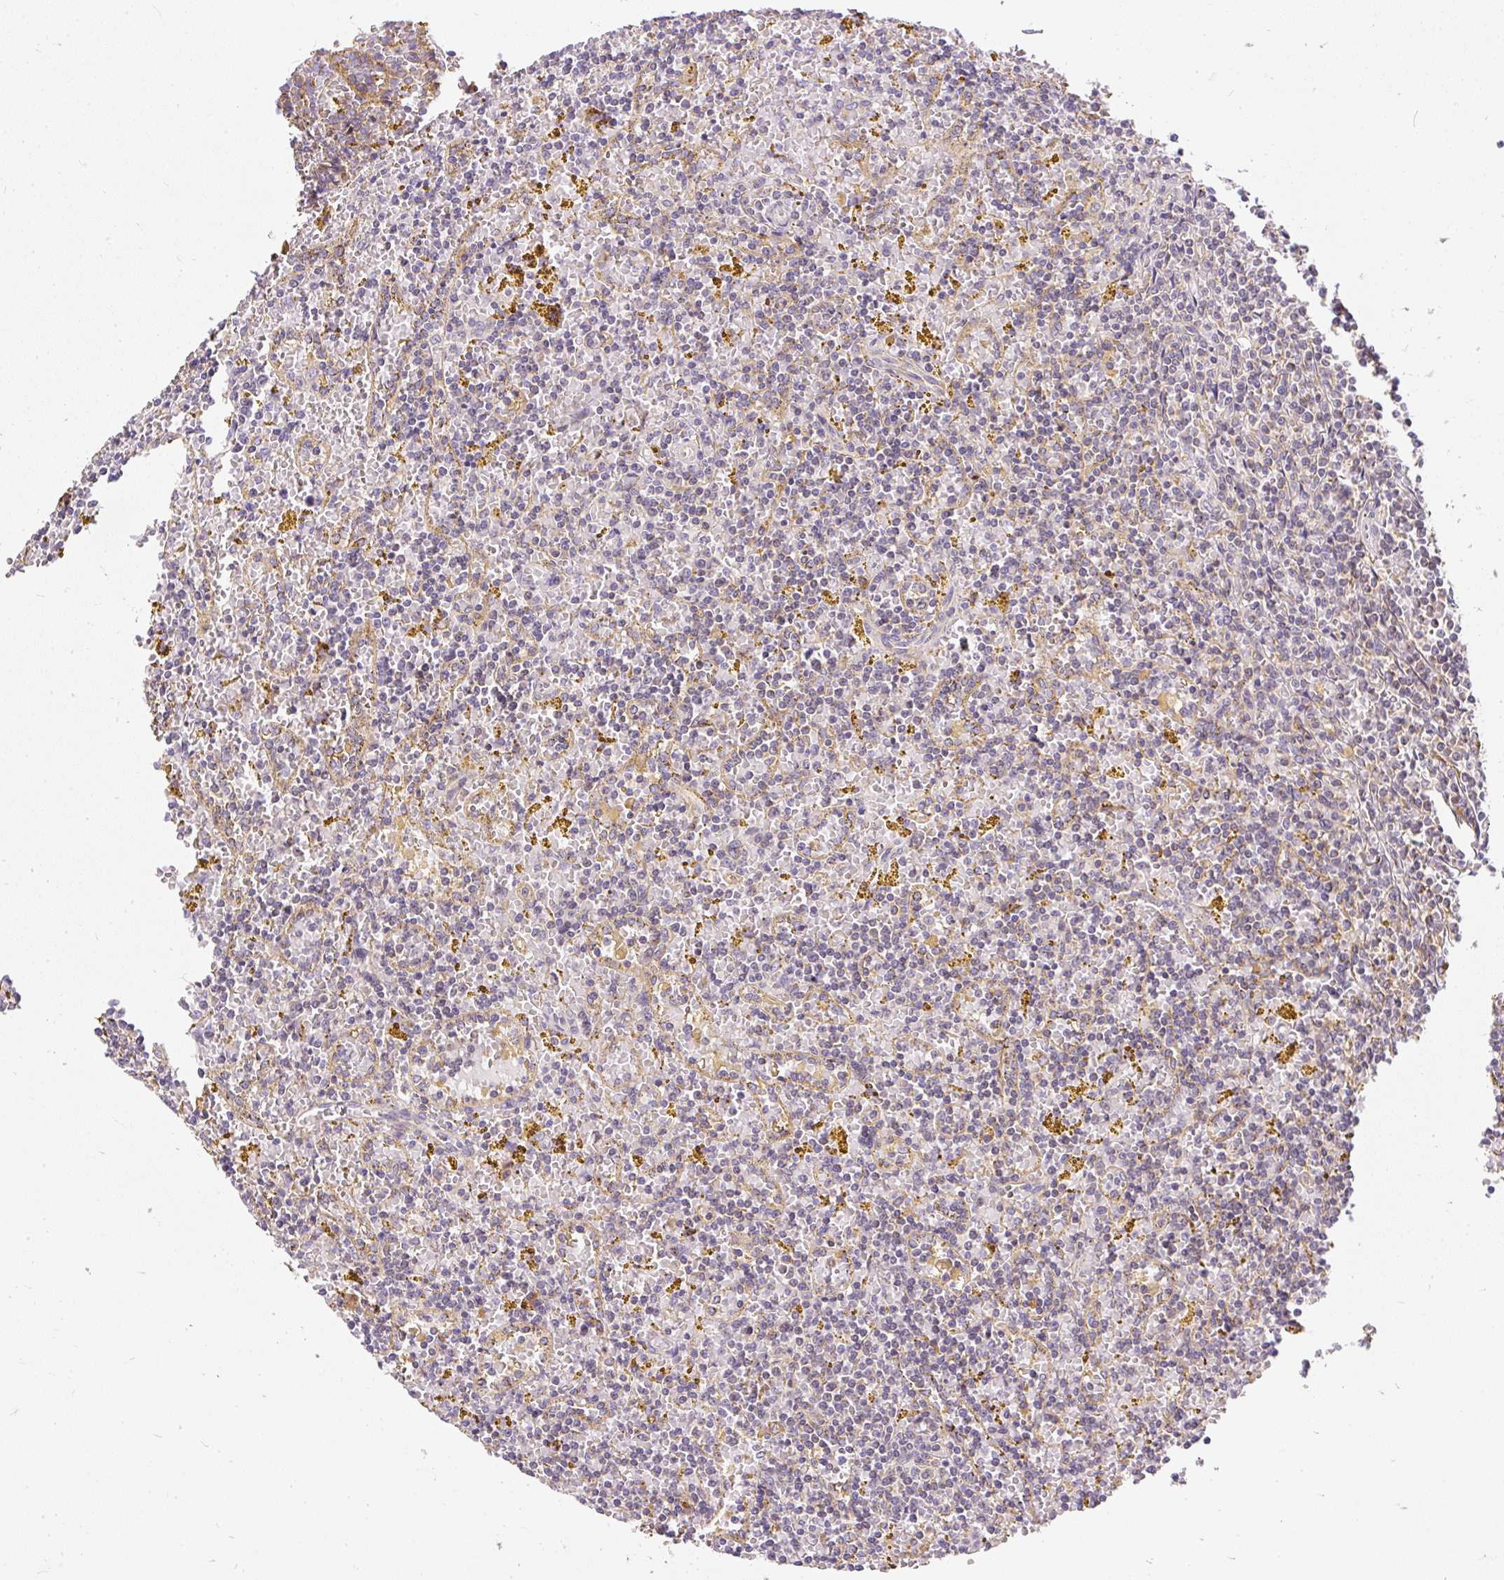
{"staining": {"intensity": "negative", "quantity": "none", "location": "none"}, "tissue": "lymphoma", "cell_type": "Tumor cells", "image_type": "cancer", "snomed": [{"axis": "morphology", "description": "Malignant lymphoma, non-Hodgkin's type, Low grade"}, {"axis": "topography", "description": "Spleen"}, {"axis": "topography", "description": "Lymph node"}], "caption": "Lymphoma stained for a protein using IHC exhibits no positivity tumor cells.", "gene": "CYP20A1", "patient": {"sex": "female", "age": 66}}